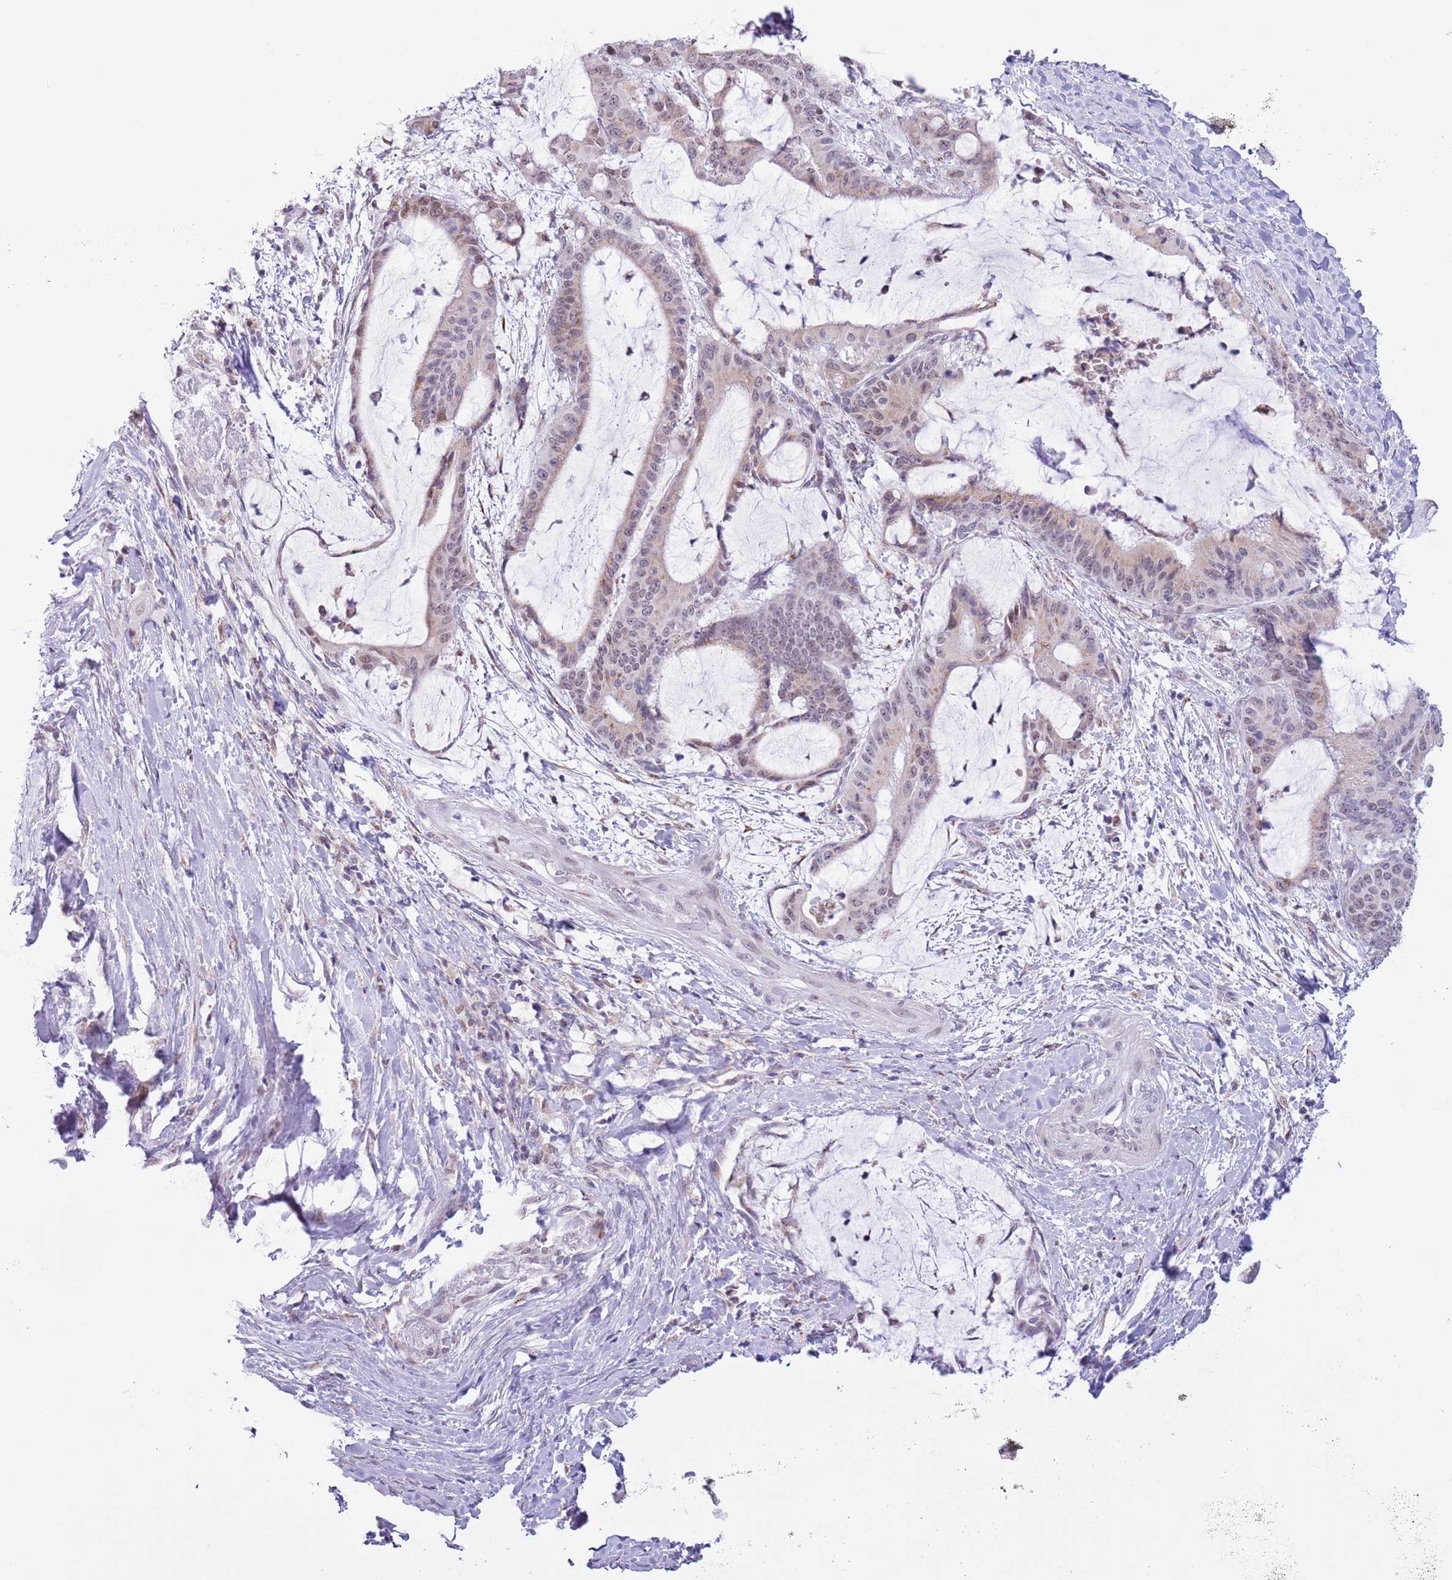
{"staining": {"intensity": "weak", "quantity": "25%-75%", "location": "nuclear"}, "tissue": "liver cancer", "cell_type": "Tumor cells", "image_type": "cancer", "snomed": [{"axis": "morphology", "description": "Normal tissue, NOS"}, {"axis": "morphology", "description": "Cholangiocarcinoma"}, {"axis": "topography", "description": "Liver"}, {"axis": "topography", "description": "Peripheral nerve tissue"}], "caption": "A brown stain labels weak nuclear expression of a protein in cholangiocarcinoma (liver) tumor cells. The staining is performed using DAB brown chromogen to label protein expression. The nuclei are counter-stained blue using hematoxylin.", "gene": "ZNF576", "patient": {"sex": "female", "age": 73}}